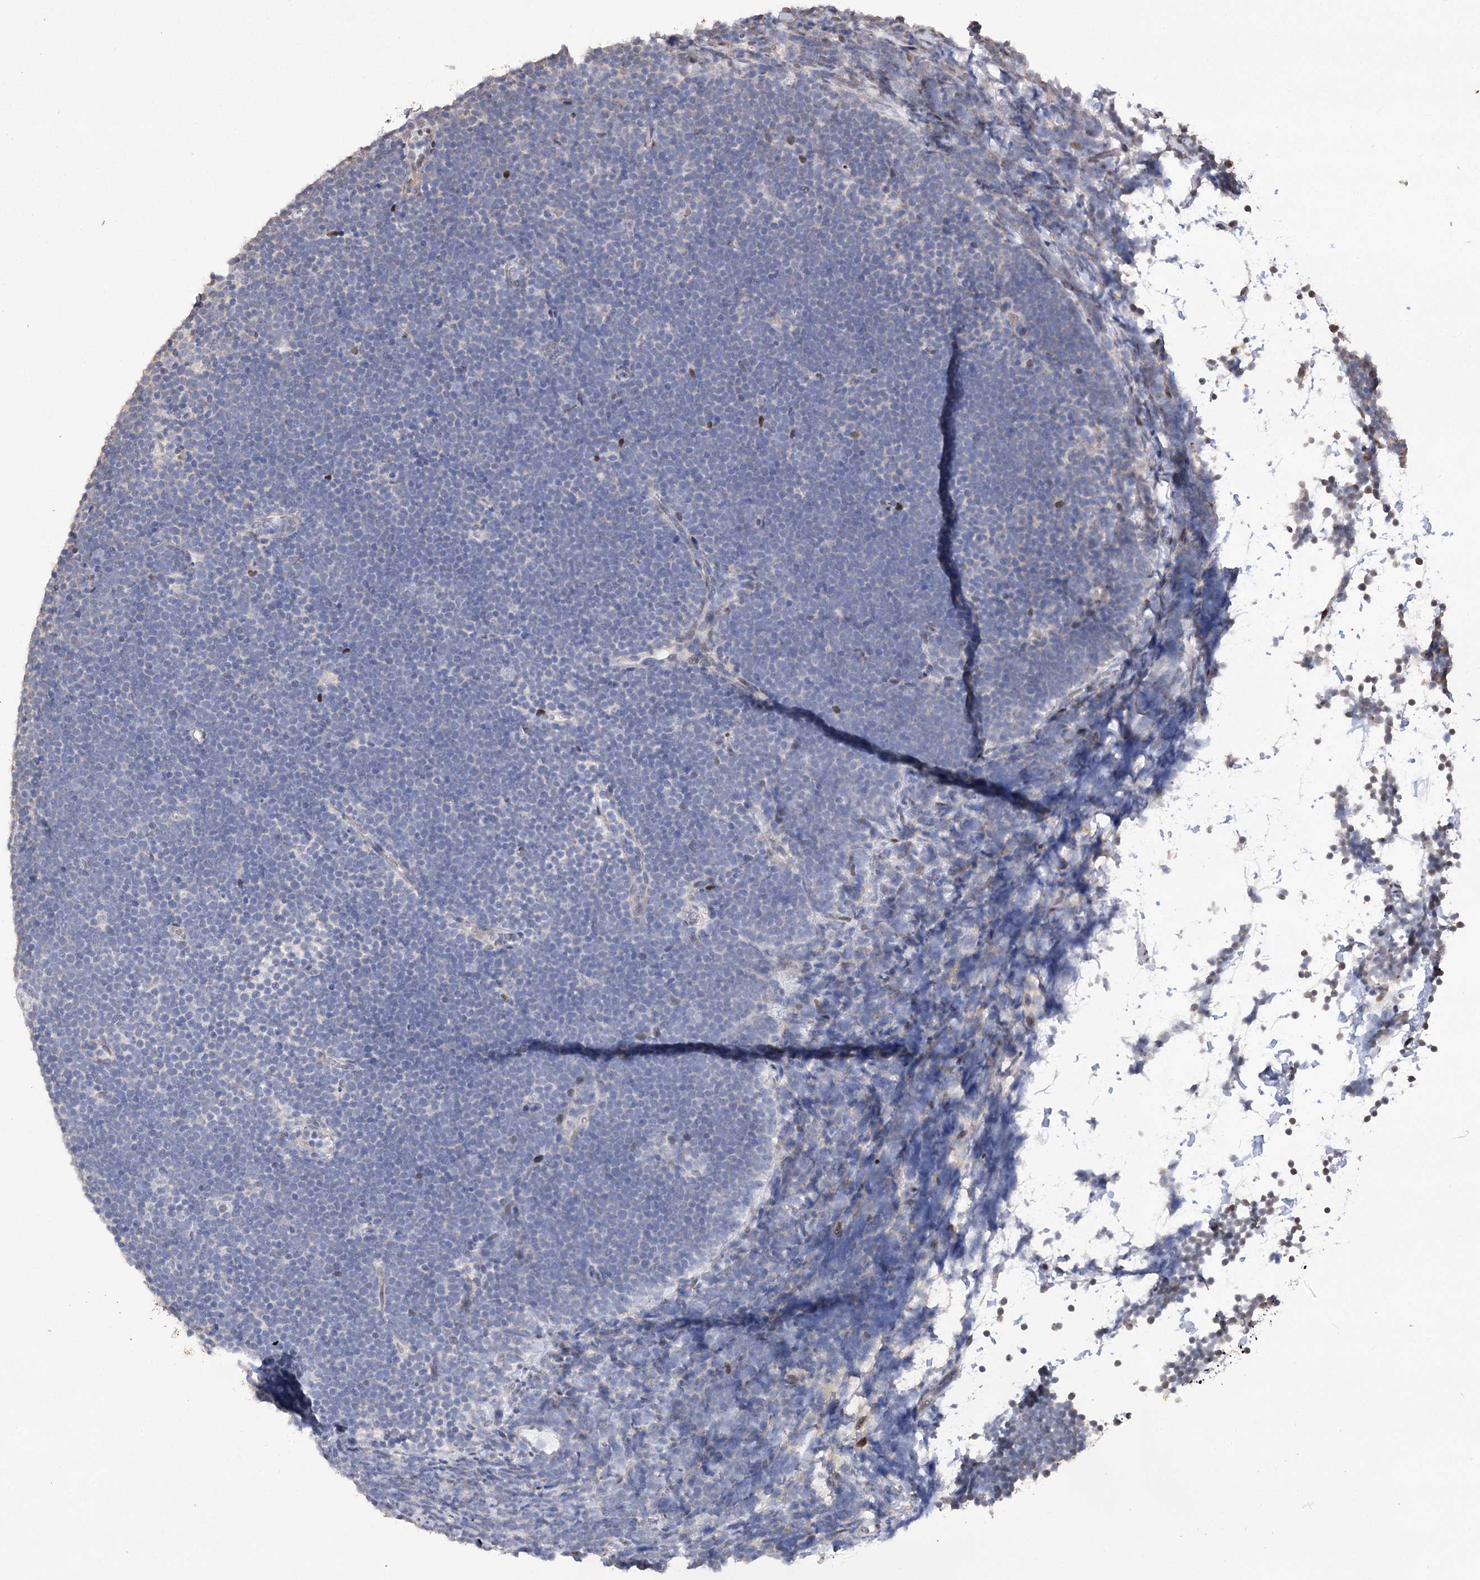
{"staining": {"intensity": "negative", "quantity": "none", "location": "none"}, "tissue": "lymphoma", "cell_type": "Tumor cells", "image_type": "cancer", "snomed": [{"axis": "morphology", "description": "Malignant lymphoma, non-Hodgkin's type, High grade"}, {"axis": "topography", "description": "Lymph node"}], "caption": "An IHC image of malignant lymphoma, non-Hodgkin's type (high-grade) is shown. There is no staining in tumor cells of malignant lymphoma, non-Hodgkin's type (high-grade). (DAB immunohistochemistry, high magnification).", "gene": "NFU1", "patient": {"sex": "male", "age": 13}}